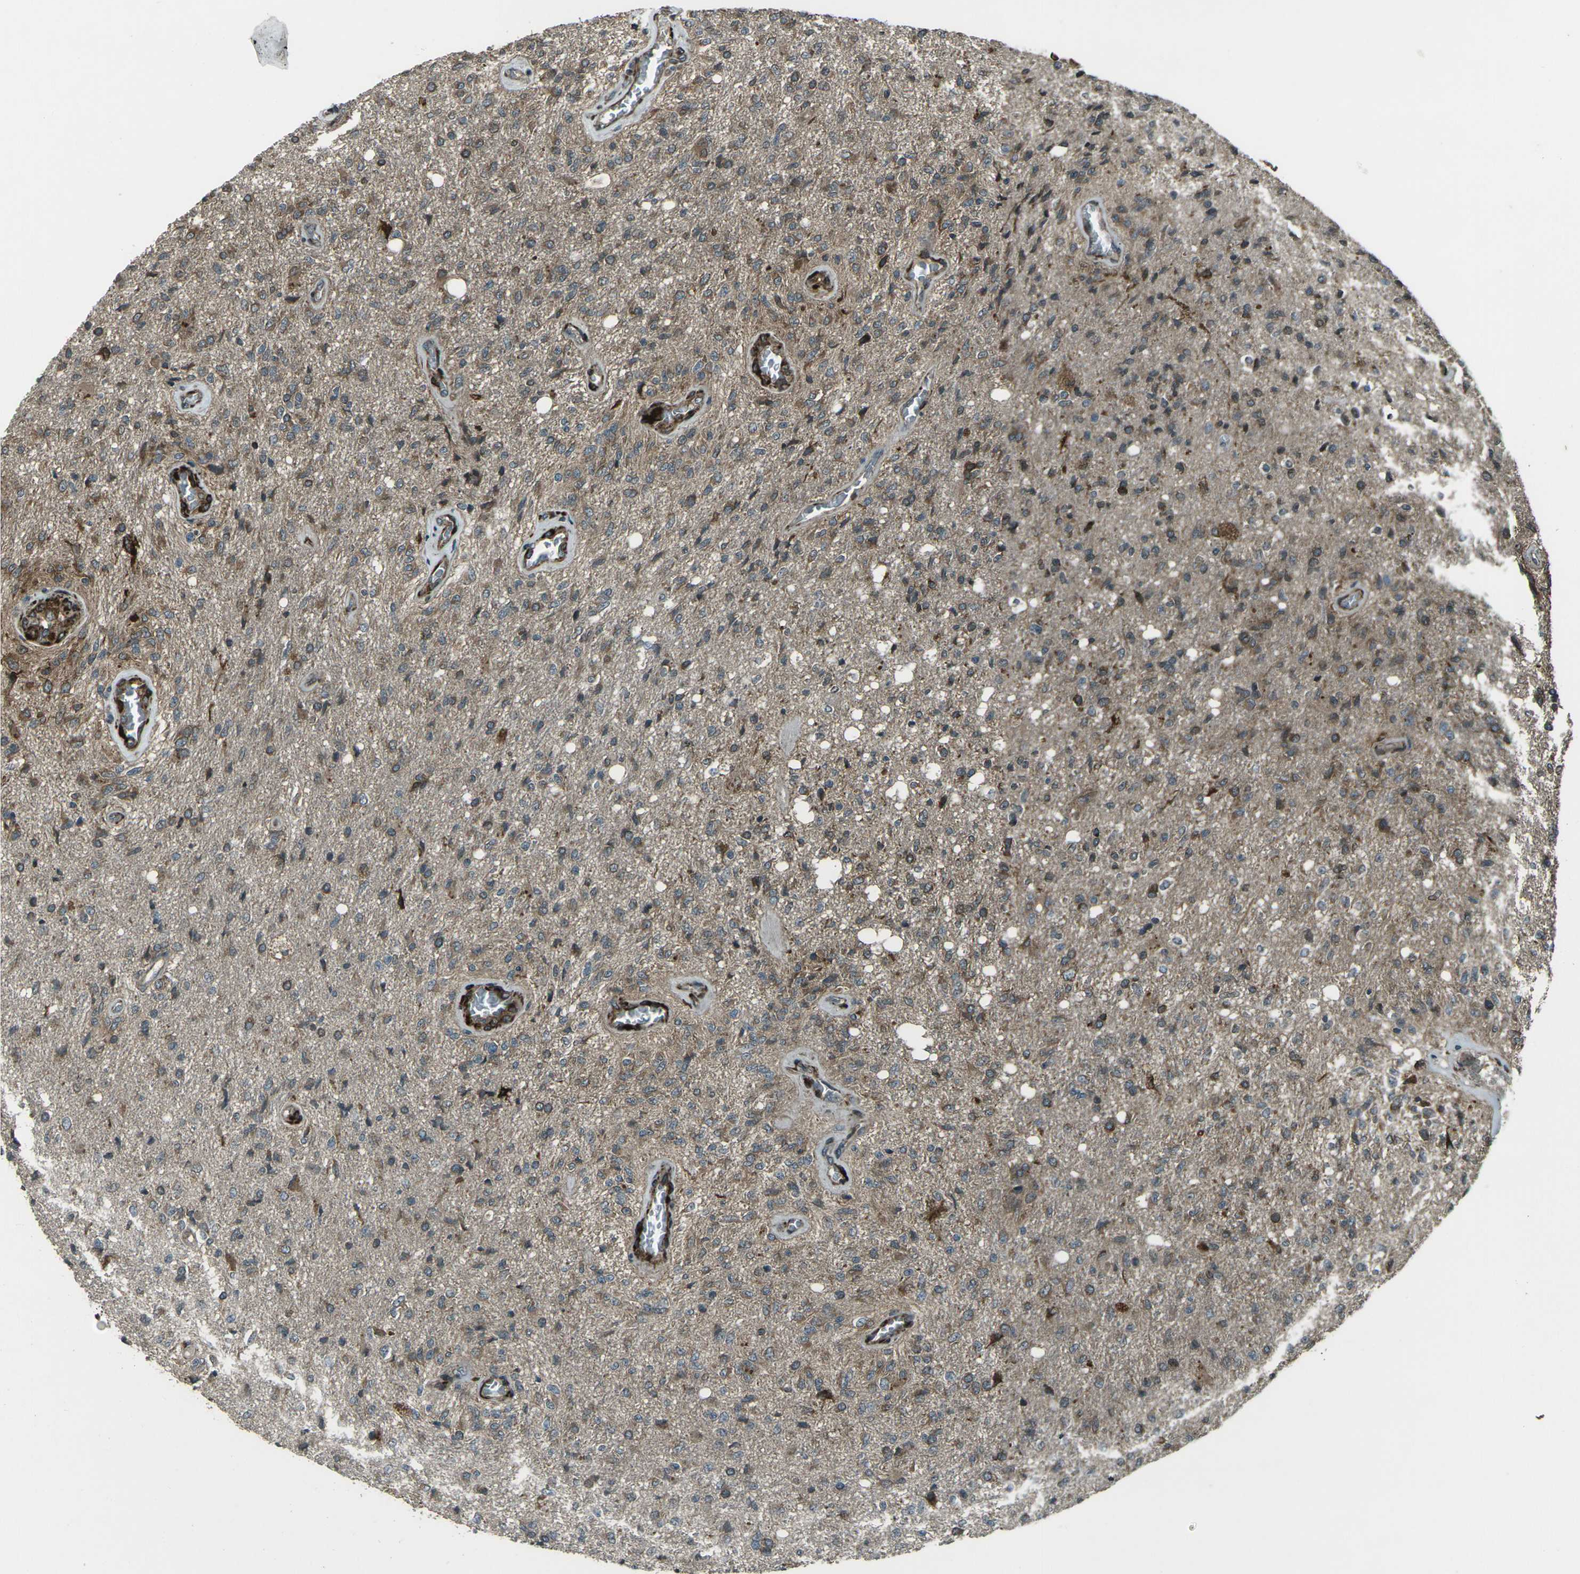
{"staining": {"intensity": "moderate", "quantity": "25%-75%", "location": "cytoplasmic/membranous"}, "tissue": "glioma", "cell_type": "Tumor cells", "image_type": "cancer", "snomed": [{"axis": "morphology", "description": "Normal tissue, NOS"}, {"axis": "morphology", "description": "Glioma, malignant, High grade"}, {"axis": "topography", "description": "Cerebral cortex"}], "caption": "Brown immunohistochemical staining in human malignant high-grade glioma exhibits moderate cytoplasmic/membranous expression in approximately 25%-75% of tumor cells. Nuclei are stained in blue.", "gene": "LSMEM1", "patient": {"sex": "male", "age": 77}}